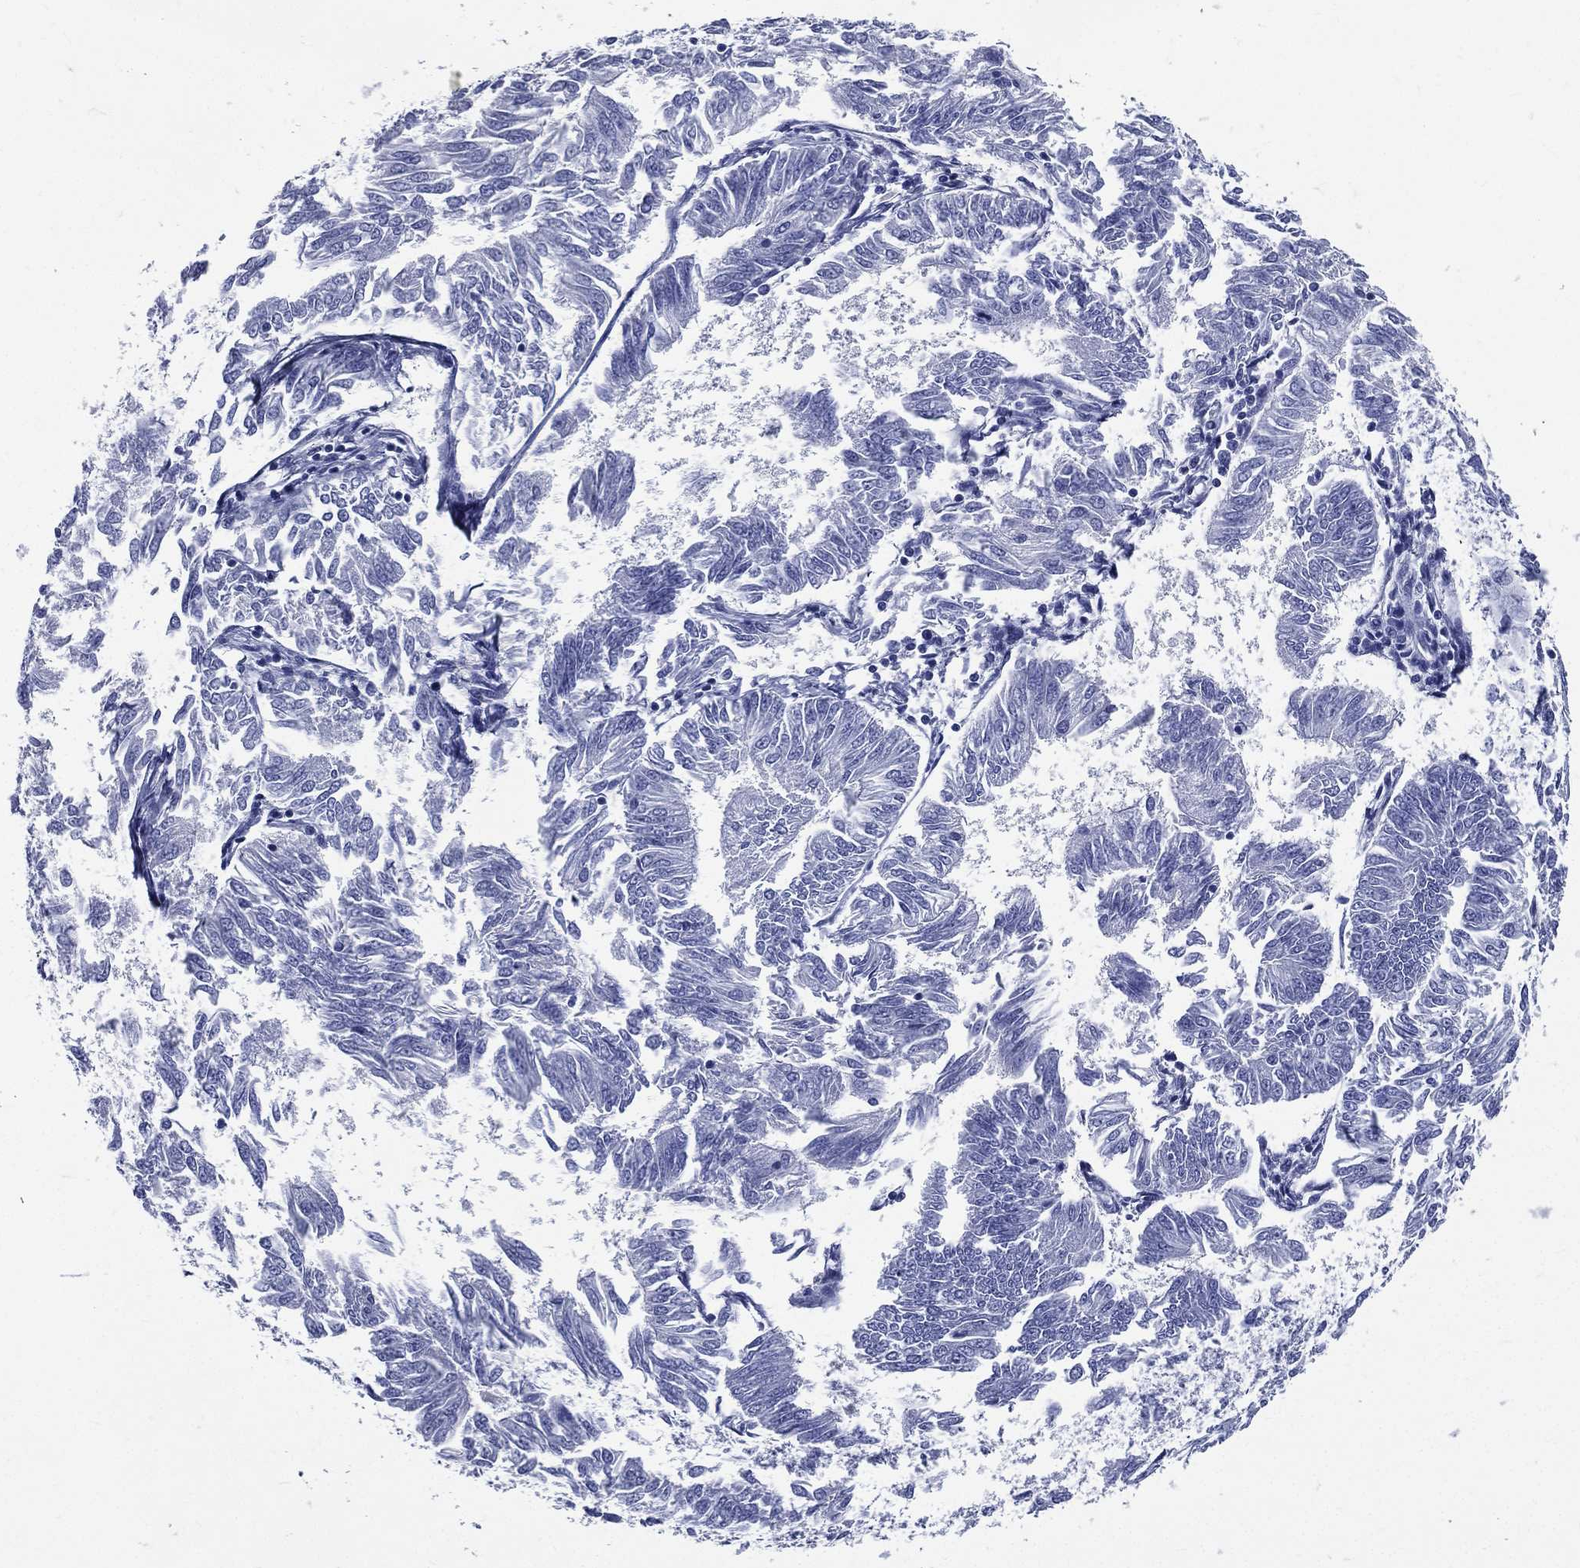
{"staining": {"intensity": "negative", "quantity": "none", "location": "none"}, "tissue": "endometrial cancer", "cell_type": "Tumor cells", "image_type": "cancer", "snomed": [{"axis": "morphology", "description": "Adenocarcinoma, NOS"}, {"axis": "topography", "description": "Endometrium"}], "caption": "Human endometrial cancer stained for a protein using immunohistochemistry (IHC) shows no staining in tumor cells.", "gene": "DPYS", "patient": {"sex": "female", "age": 58}}